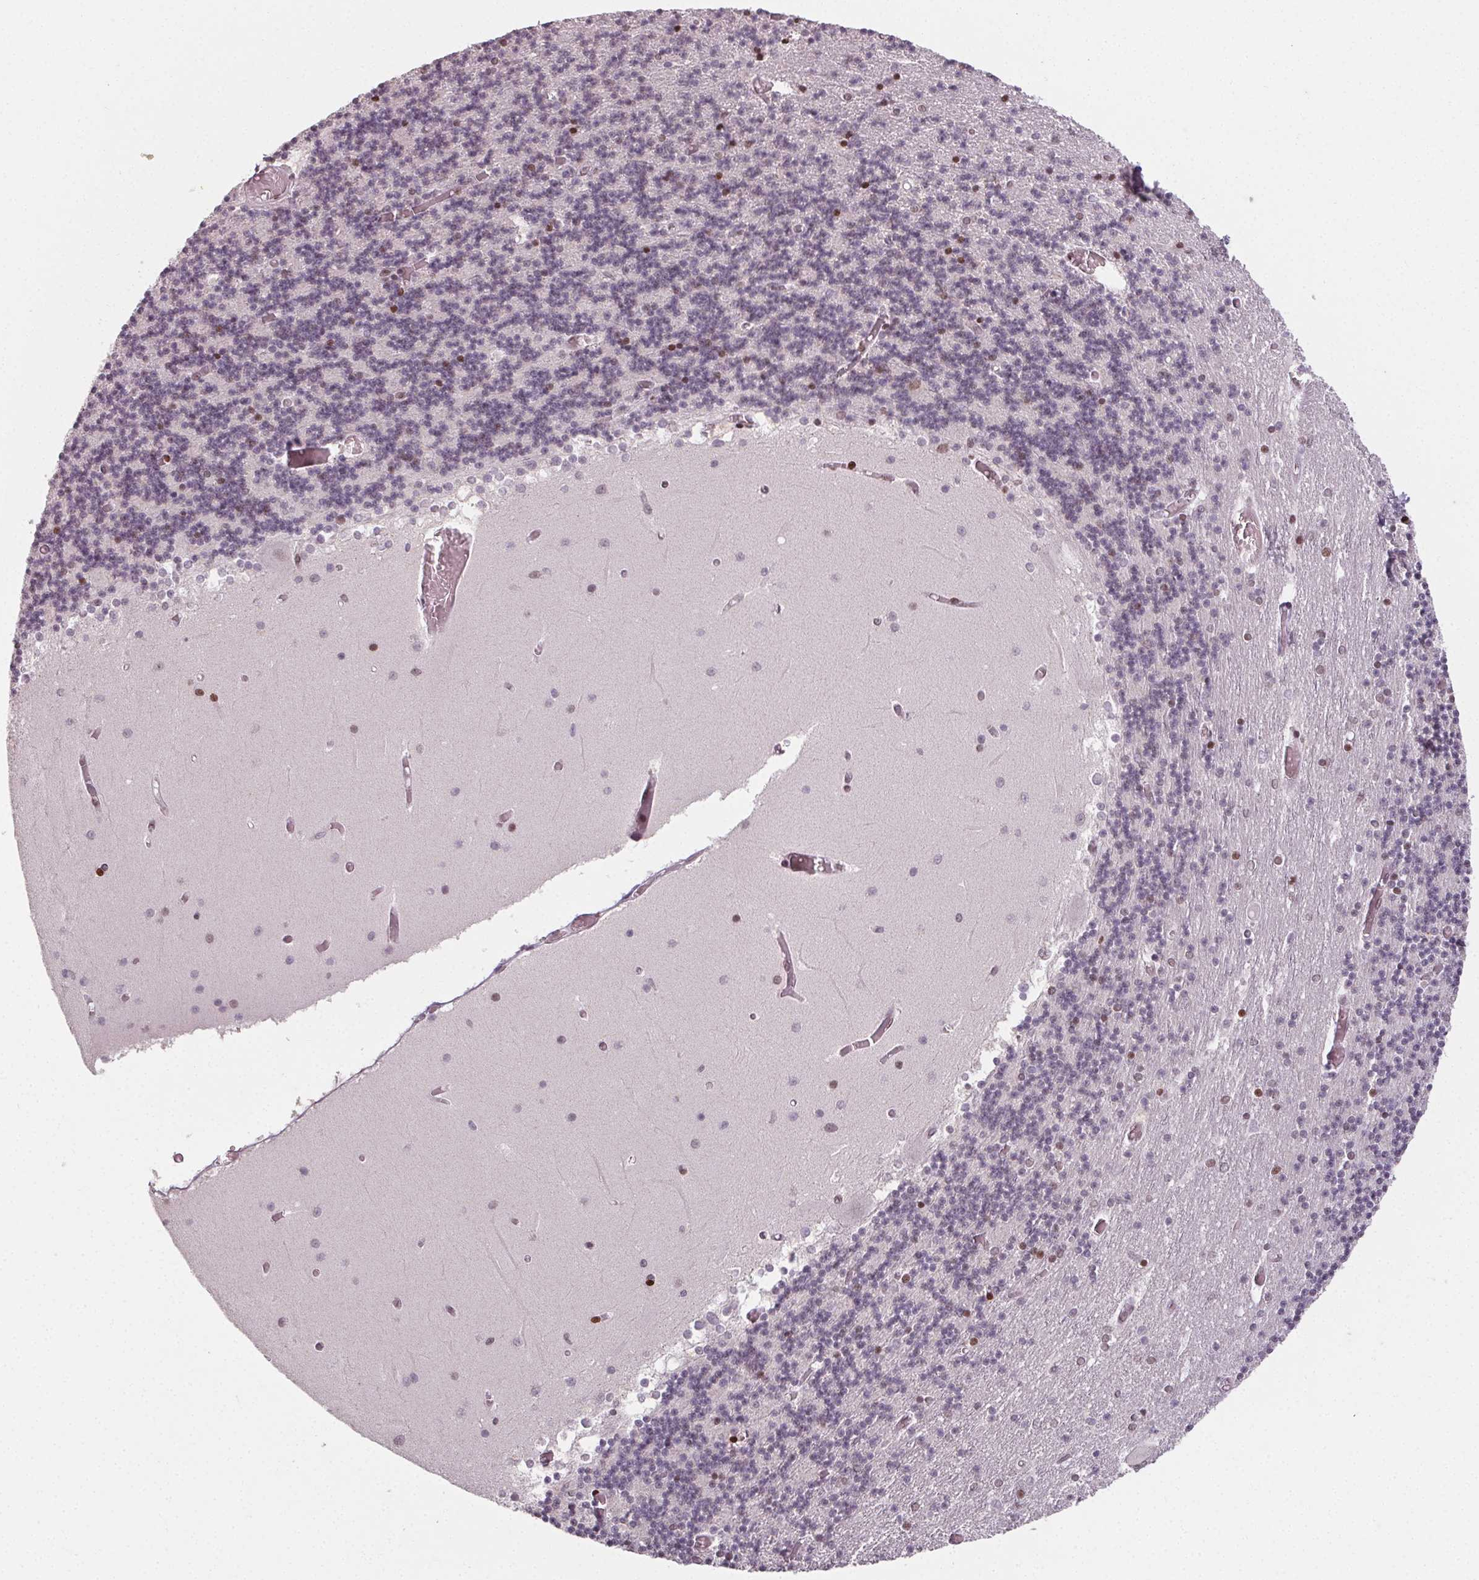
{"staining": {"intensity": "moderate", "quantity": ">75%", "location": "nuclear"}, "tissue": "cerebellum", "cell_type": "Cells in granular layer", "image_type": "normal", "snomed": [{"axis": "morphology", "description": "Normal tissue, NOS"}, {"axis": "topography", "description": "Cerebellum"}], "caption": "Cerebellum stained with immunohistochemistry exhibits moderate nuclear staining in approximately >75% of cells in granular layer.", "gene": "KMT2A", "patient": {"sex": "female", "age": 28}}